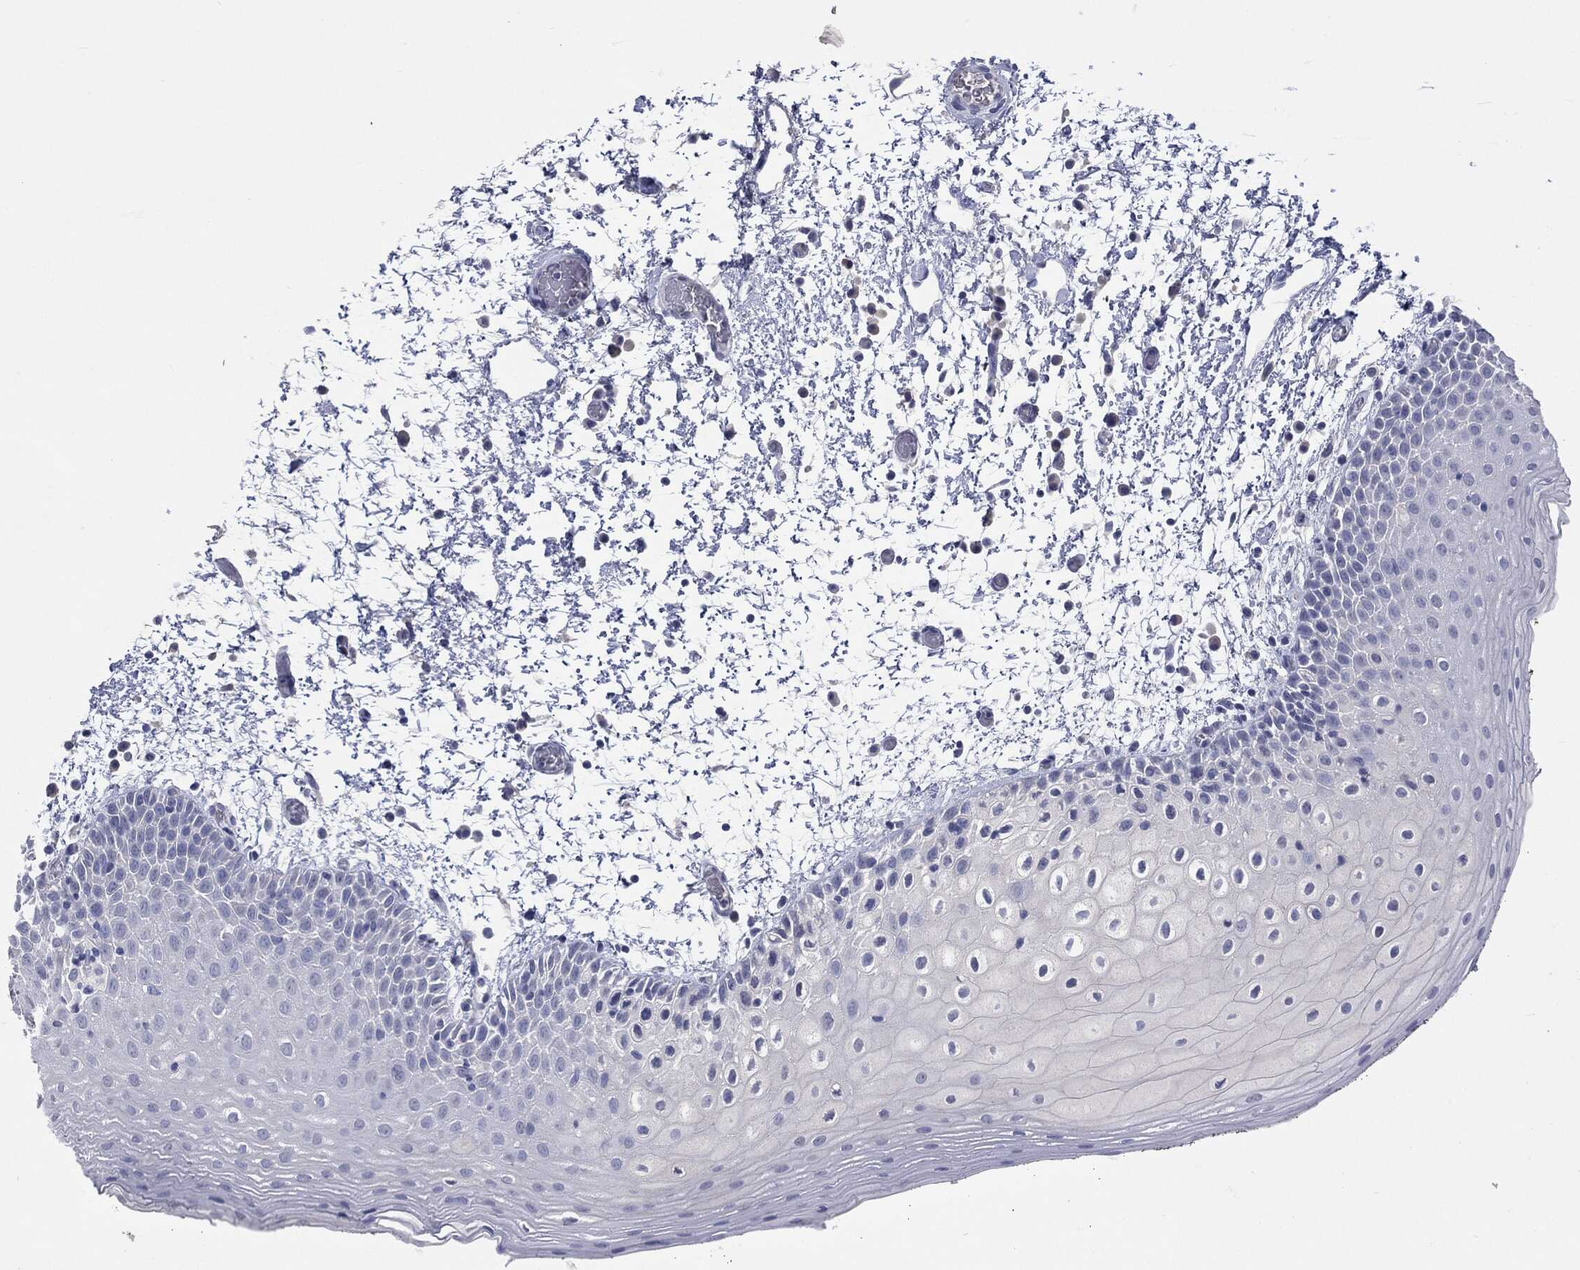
{"staining": {"intensity": "negative", "quantity": "none", "location": "none"}, "tissue": "oral mucosa", "cell_type": "Squamous epithelial cells", "image_type": "normal", "snomed": [{"axis": "morphology", "description": "Normal tissue, NOS"}, {"axis": "morphology", "description": "Squamous cell carcinoma, NOS"}, {"axis": "topography", "description": "Oral tissue"}, {"axis": "topography", "description": "Tounge, NOS"}, {"axis": "topography", "description": "Head-Neck"}], "caption": "Immunohistochemistry image of normal oral mucosa stained for a protein (brown), which reveals no positivity in squamous epithelial cells. (DAB (3,3'-diaminobenzidine) immunohistochemistry (IHC), high magnification).", "gene": "TSHB", "patient": {"sex": "female", "age": 80}}